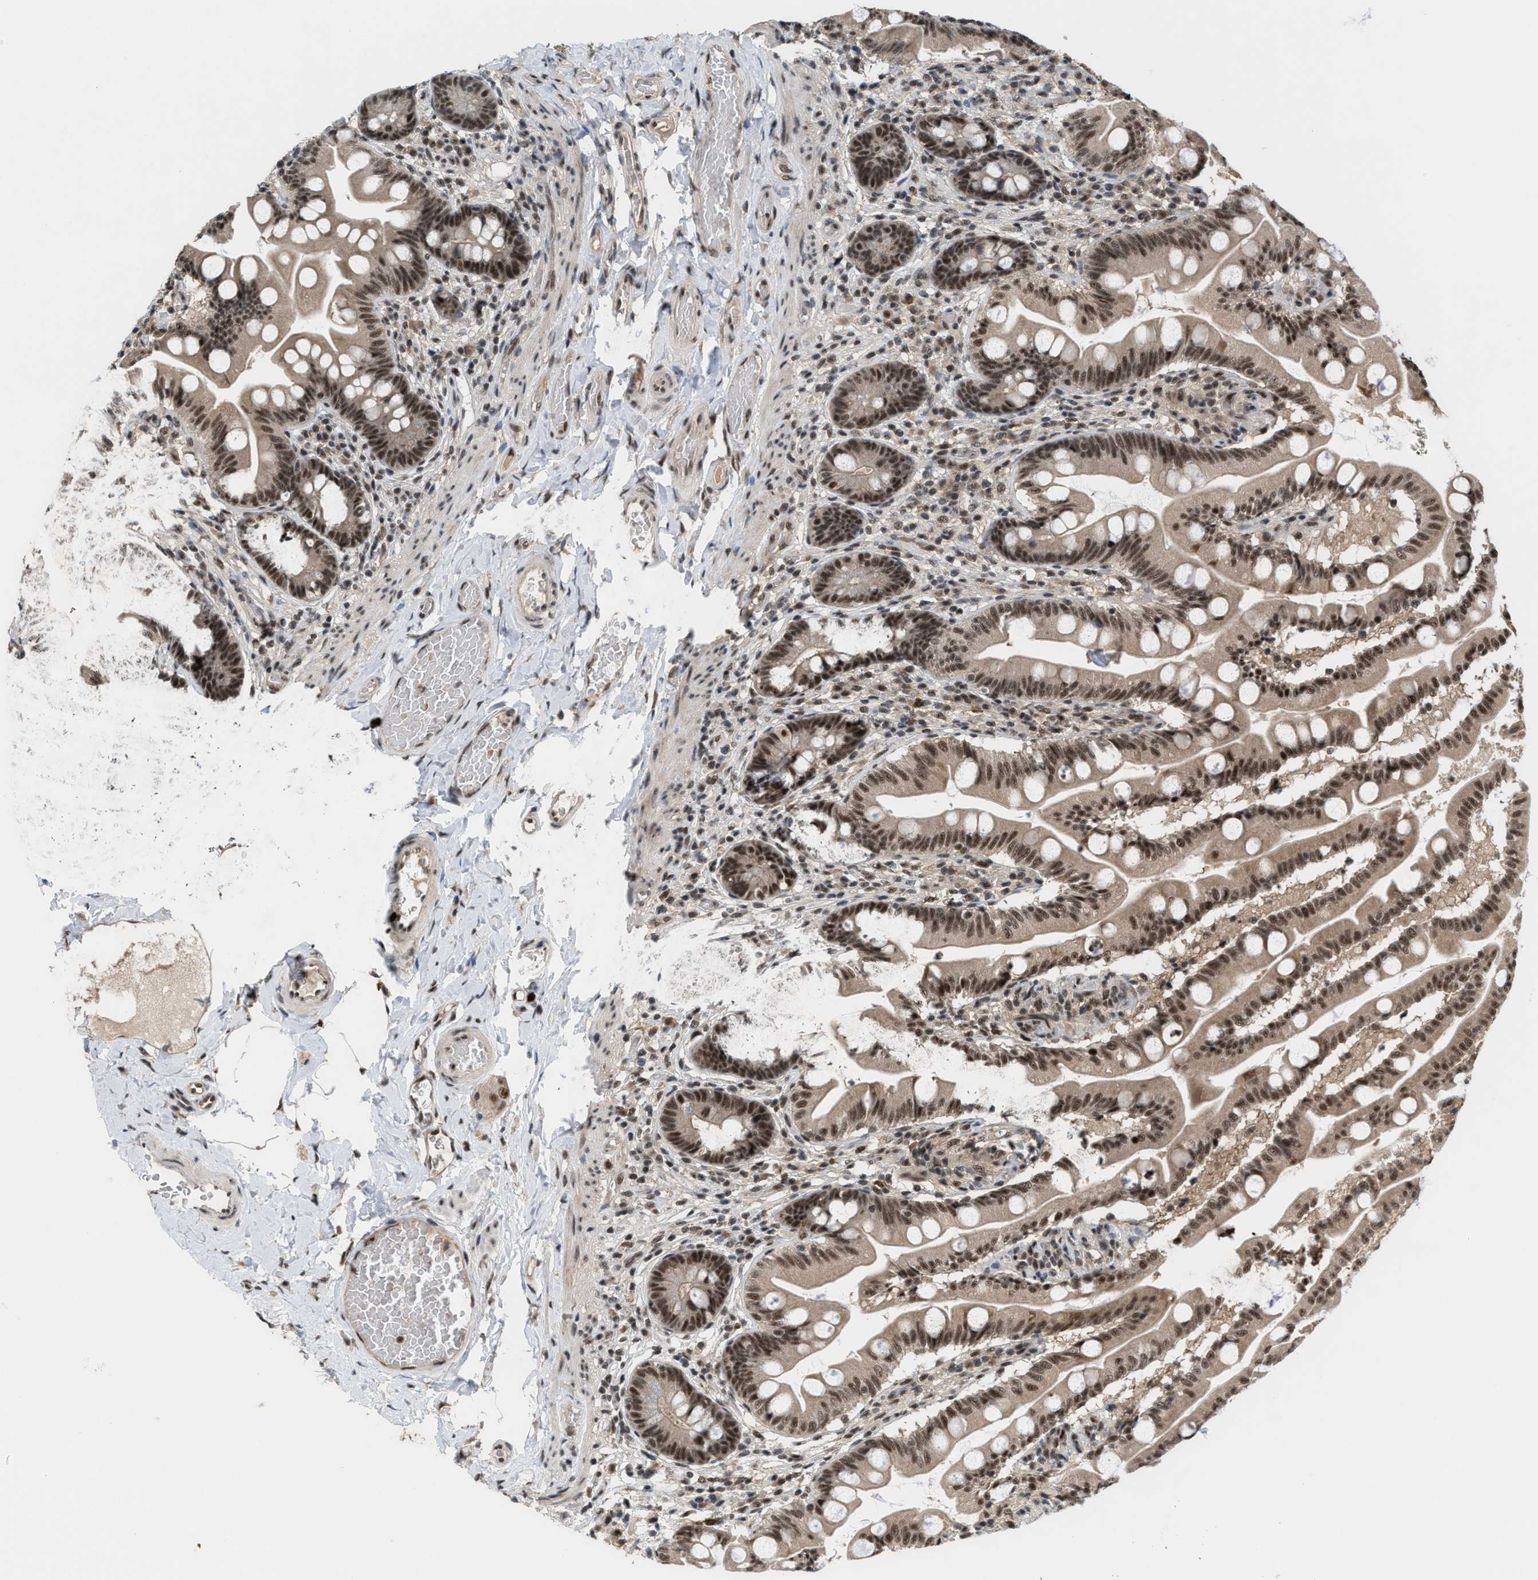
{"staining": {"intensity": "moderate", "quantity": ">75%", "location": "cytoplasmic/membranous,nuclear"}, "tissue": "small intestine", "cell_type": "Glandular cells", "image_type": "normal", "snomed": [{"axis": "morphology", "description": "Normal tissue, NOS"}, {"axis": "topography", "description": "Small intestine"}], "caption": "High-power microscopy captured an immunohistochemistry micrograph of benign small intestine, revealing moderate cytoplasmic/membranous,nuclear staining in about >75% of glandular cells. Using DAB (3,3'-diaminobenzidine) (brown) and hematoxylin (blue) stains, captured at high magnification using brightfield microscopy.", "gene": "PRPF4", "patient": {"sex": "female", "age": 56}}